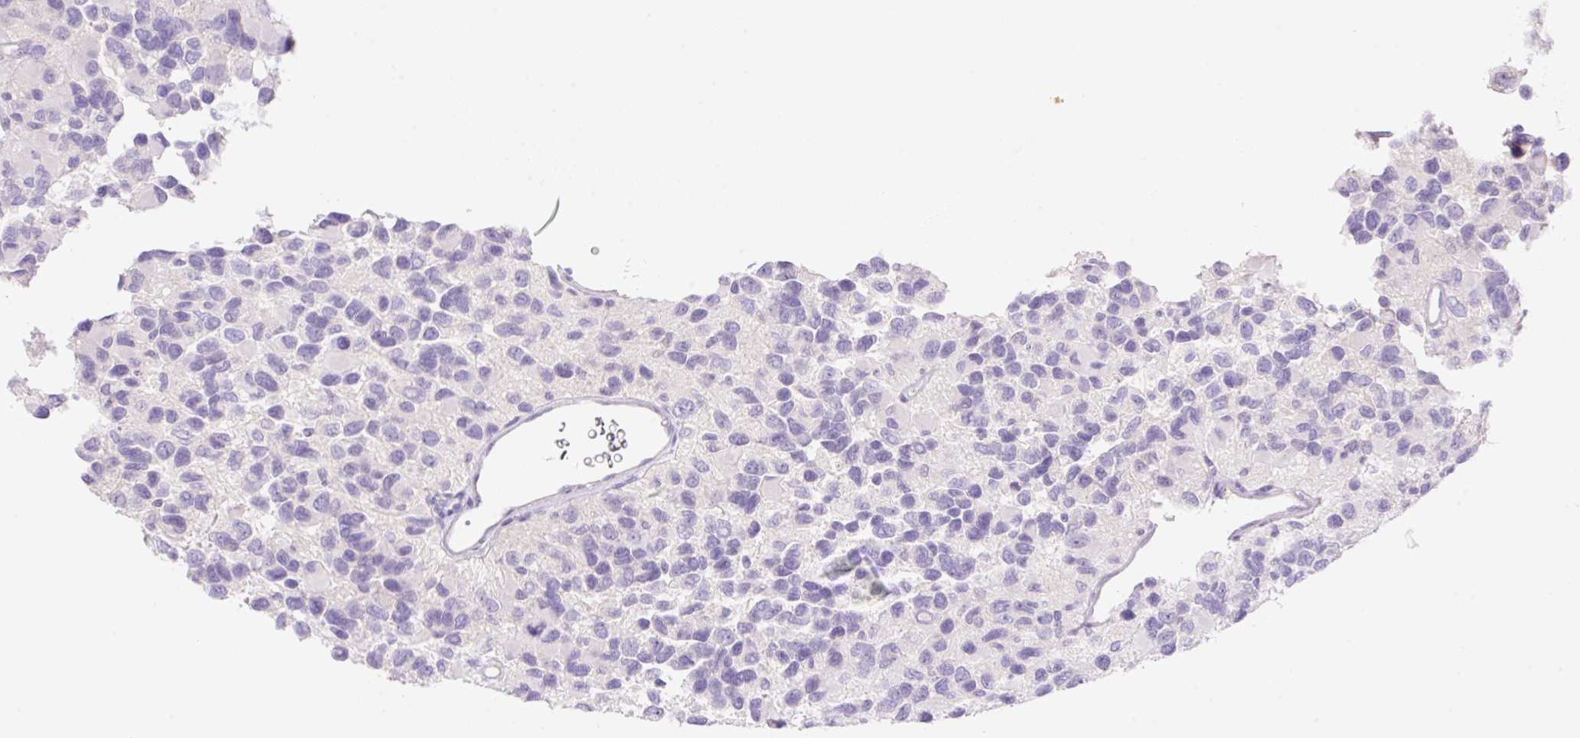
{"staining": {"intensity": "negative", "quantity": "none", "location": "none"}, "tissue": "glioma", "cell_type": "Tumor cells", "image_type": "cancer", "snomed": [{"axis": "morphology", "description": "Glioma, malignant, High grade"}, {"axis": "topography", "description": "Brain"}], "caption": "Glioma stained for a protein using immunohistochemistry shows no positivity tumor cells.", "gene": "DENND5A", "patient": {"sex": "male", "age": 77}}